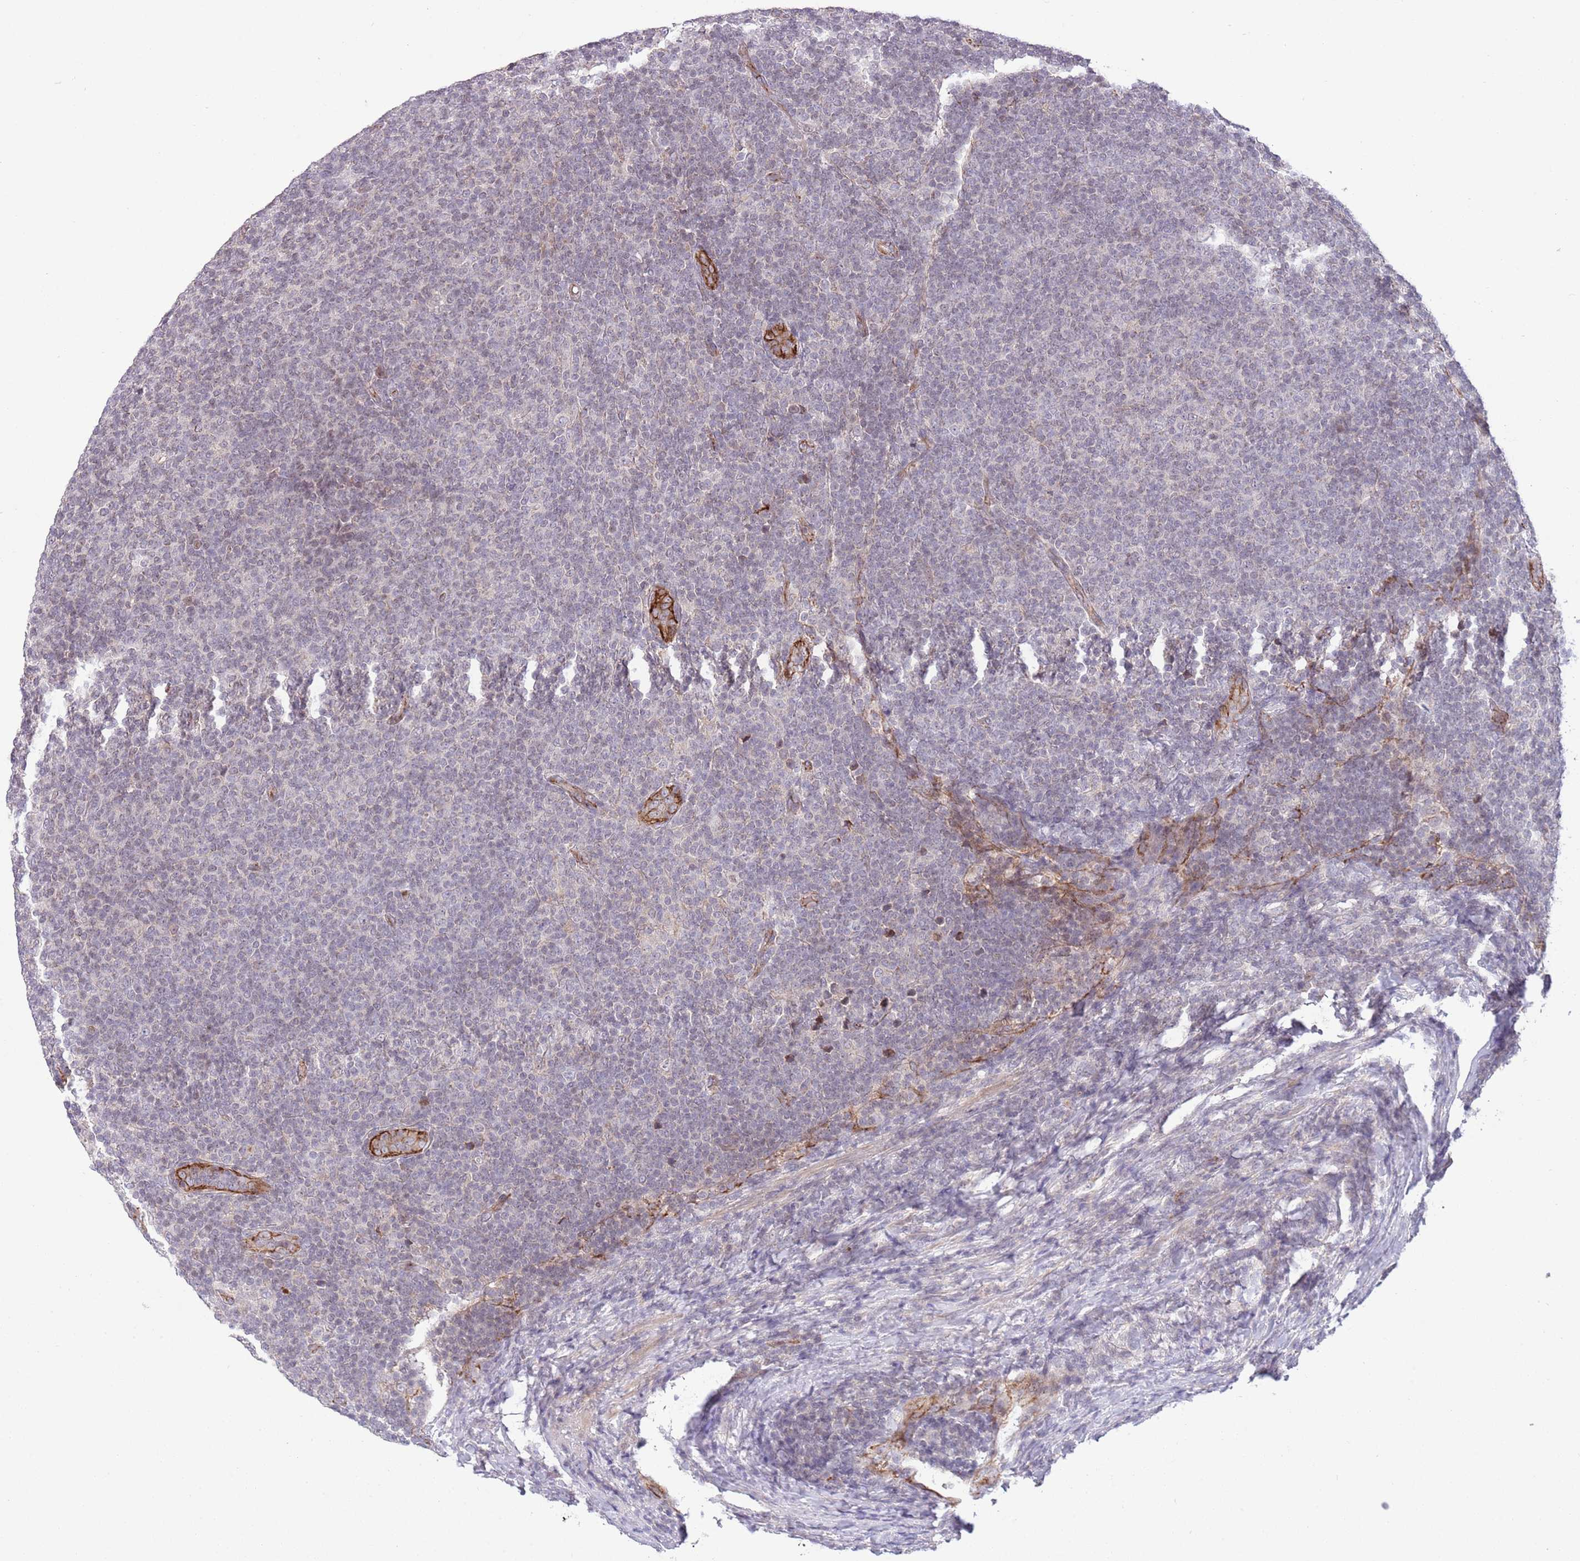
{"staining": {"intensity": "negative", "quantity": "none", "location": "none"}, "tissue": "lymphoma", "cell_type": "Tumor cells", "image_type": "cancer", "snomed": [{"axis": "morphology", "description": "Malignant lymphoma, non-Hodgkin's type, Low grade"}, {"axis": "topography", "description": "Lymph node"}], "caption": "Low-grade malignant lymphoma, non-Hodgkin's type was stained to show a protein in brown. There is no significant staining in tumor cells. The staining was performed using DAB to visualize the protein expression in brown, while the nuclei were stained in blue with hematoxylin (Magnification: 20x).", "gene": "DPP10", "patient": {"sex": "male", "age": 66}}